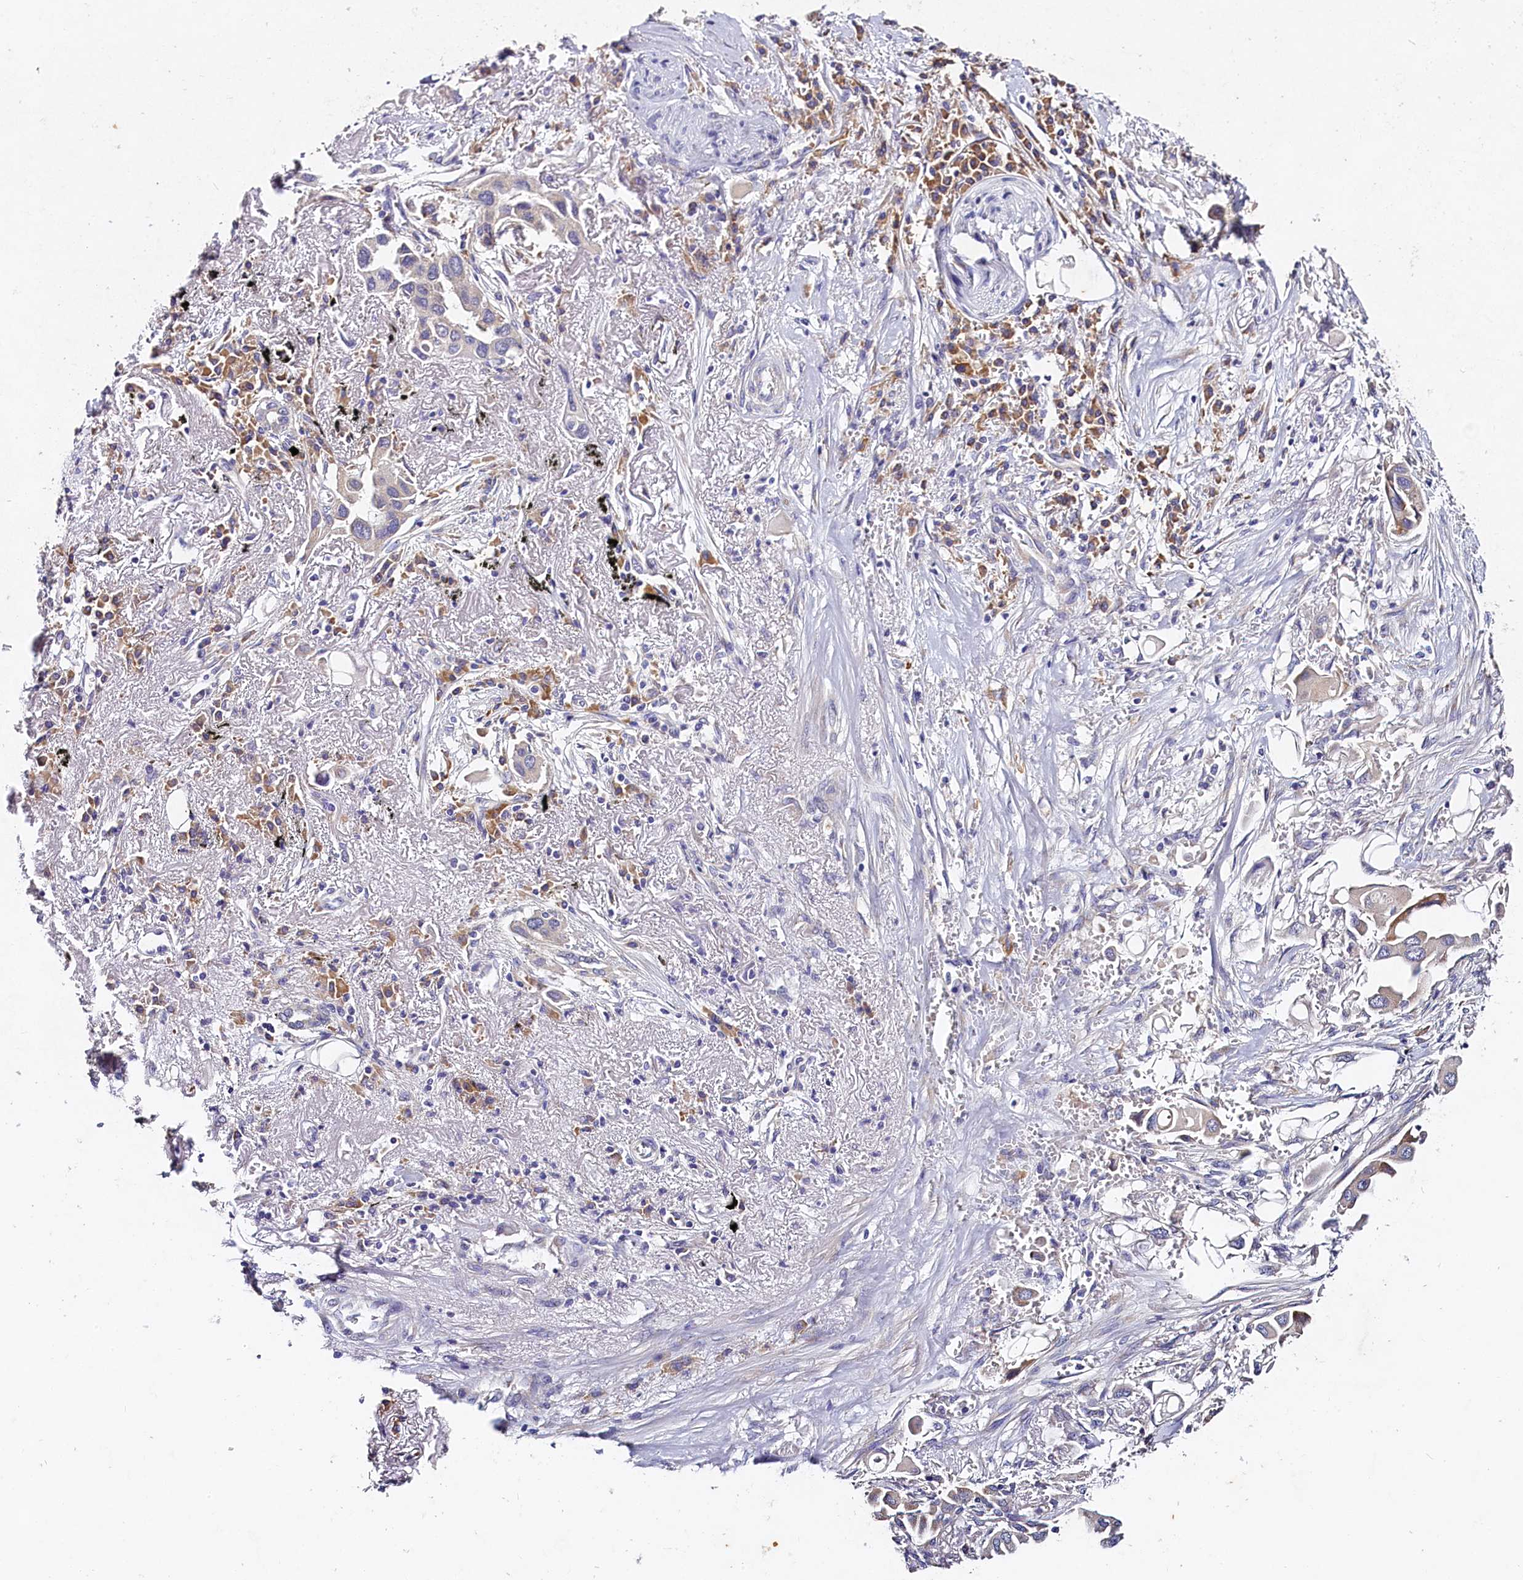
{"staining": {"intensity": "weak", "quantity": "<25%", "location": "cytoplasmic/membranous"}, "tissue": "lung cancer", "cell_type": "Tumor cells", "image_type": "cancer", "snomed": [{"axis": "morphology", "description": "Adenocarcinoma, NOS"}, {"axis": "topography", "description": "Lung"}], "caption": "This is an immunohistochemistry (IHC) micrograph of lung cancer. There is no expression in tumor cells.", "gene": "ST7L", "patient": {"sex": "female", "age": 76}}